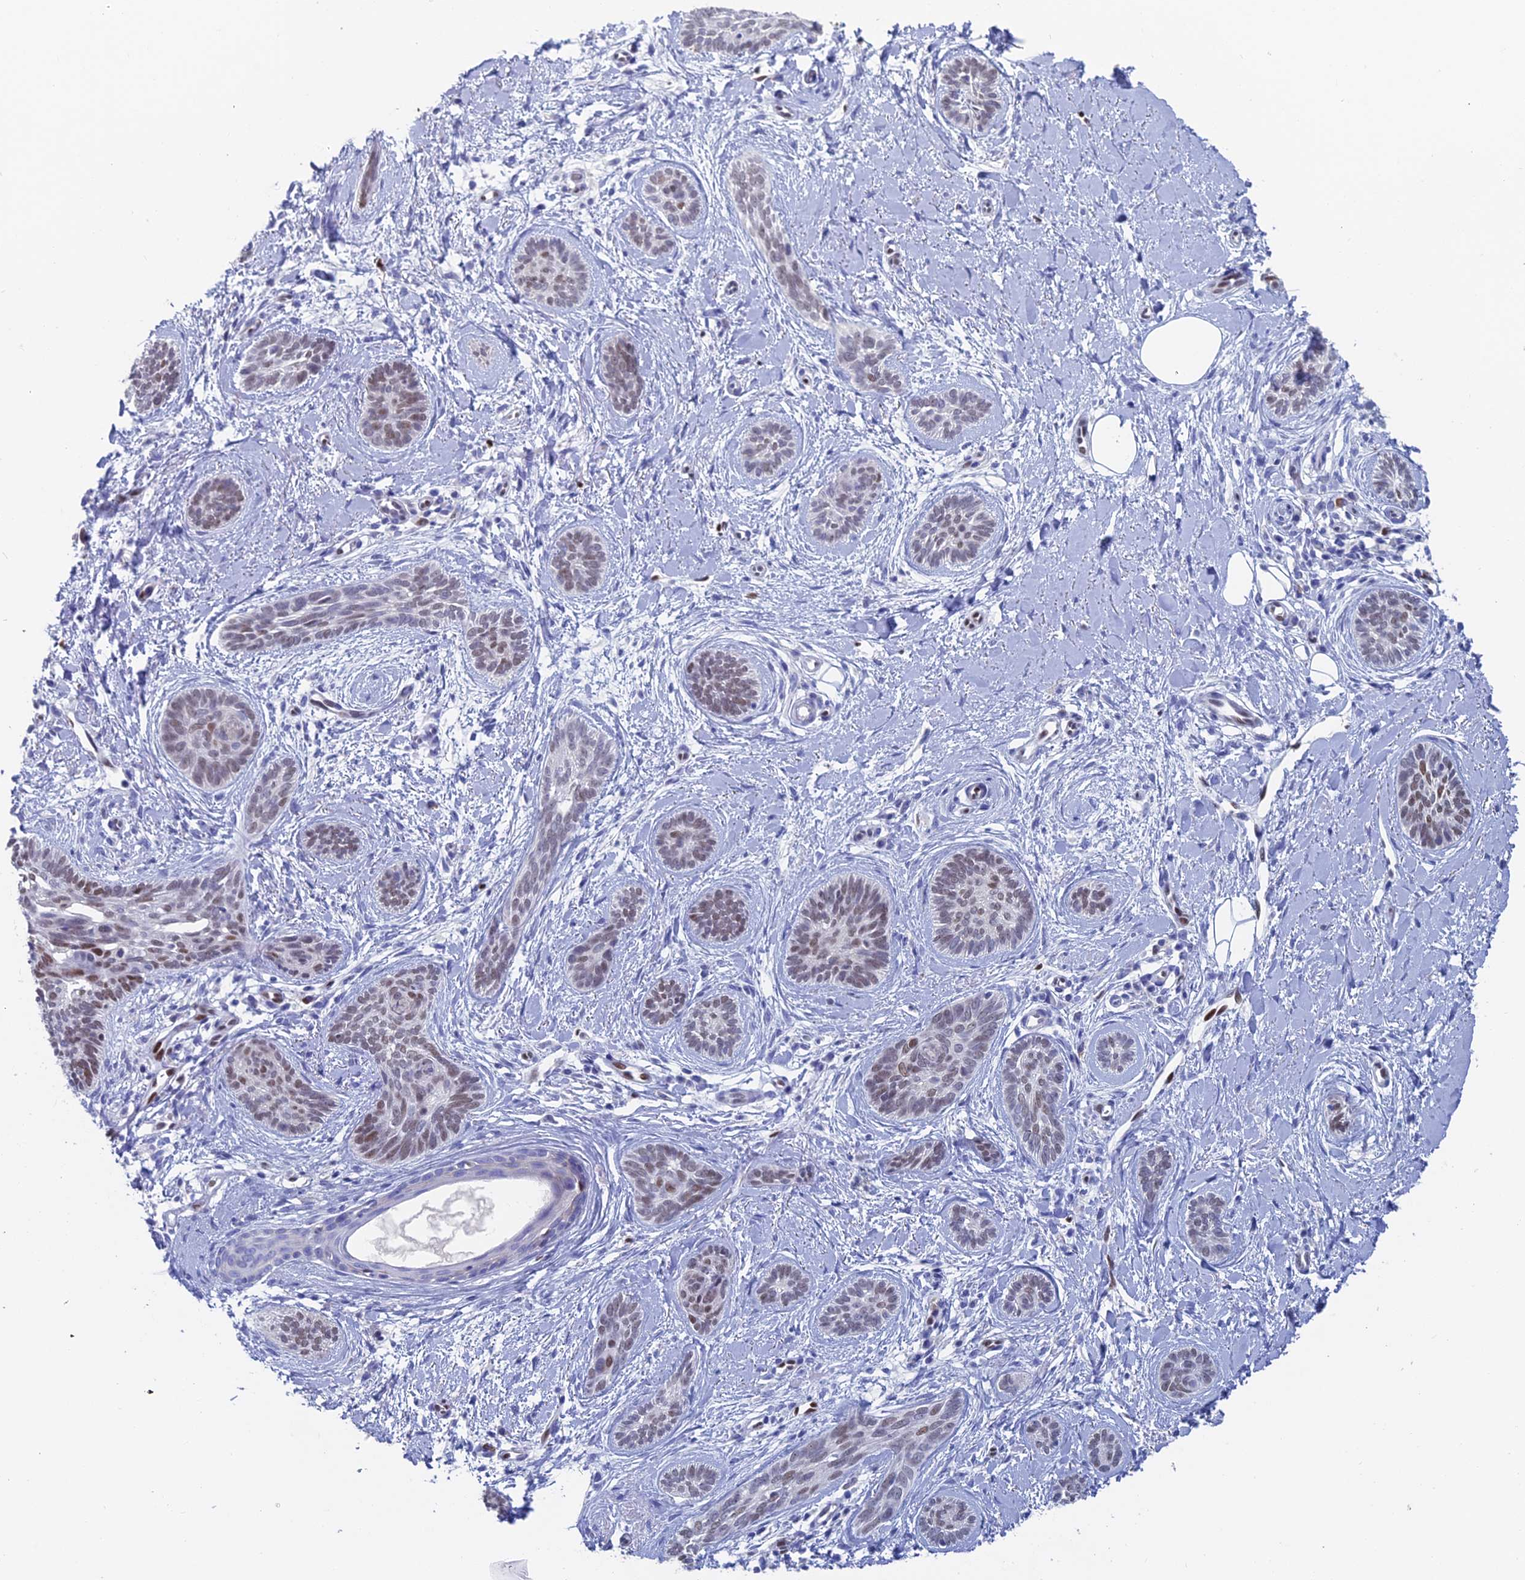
{"staining": {"intensity": "moderate", "quantity": "25%-75%", "location": "nuclear"}, "tissue": "skin cancer", "cell_type": "Tumor cells", "image_type": "cancer", "snomed": [{"axis": "morphology", "description": "Basal cell carcinoma"}, {"axis": "topography", "description": "Skin"}], "caption": "DAB immunohistochemical staining of skin cancer (basal cell carcinoma) shows moderate nuclear protein staining in about 25%-75% of tumor cells. Nuclei are stained in blue.", "gene": "NOL4L", "patient": {"sex": "female", "age": 81}}